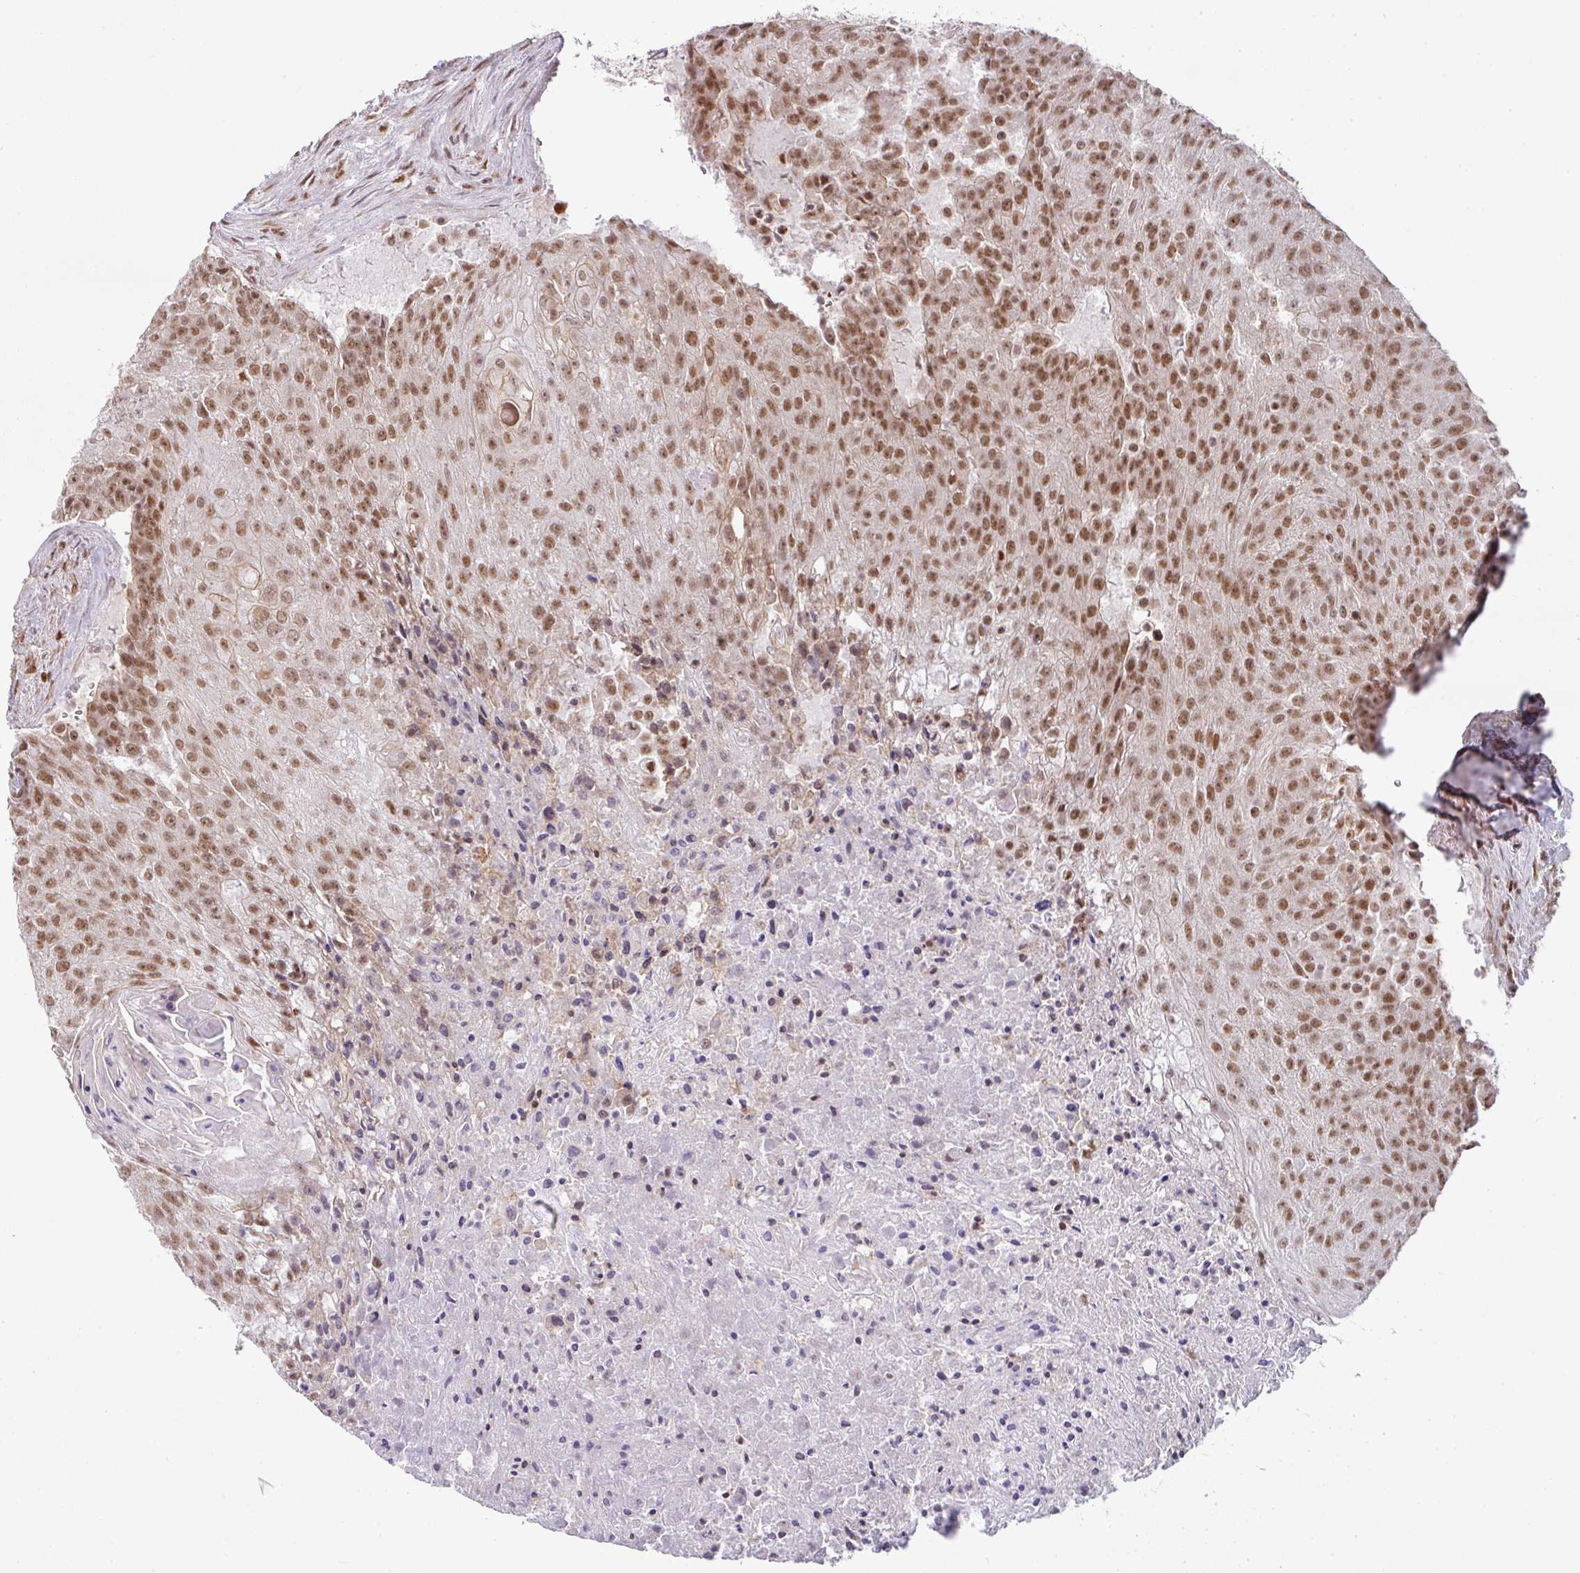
{"staining": {"intensity": "moderate", "quantity": ">75%", "location": "nuclear"}, "tissue": "urothelial cancer", "cell_type": "Tumor cells", "image_type": "cancer", "snomed": [{"axis": "morphology", "description": "Urothelial carcinoma, High grade"}, {"axis": "topography", "description": "Urinary bladder"}], "caption": "Urothelial carcinoma (high-grade) stained for a protein (brown) reveals moderate nuclear positive staining in approximately >75% of tumor cells.", "gene": "NCOA5", "patient": {"sex": "female", "age": 63}}